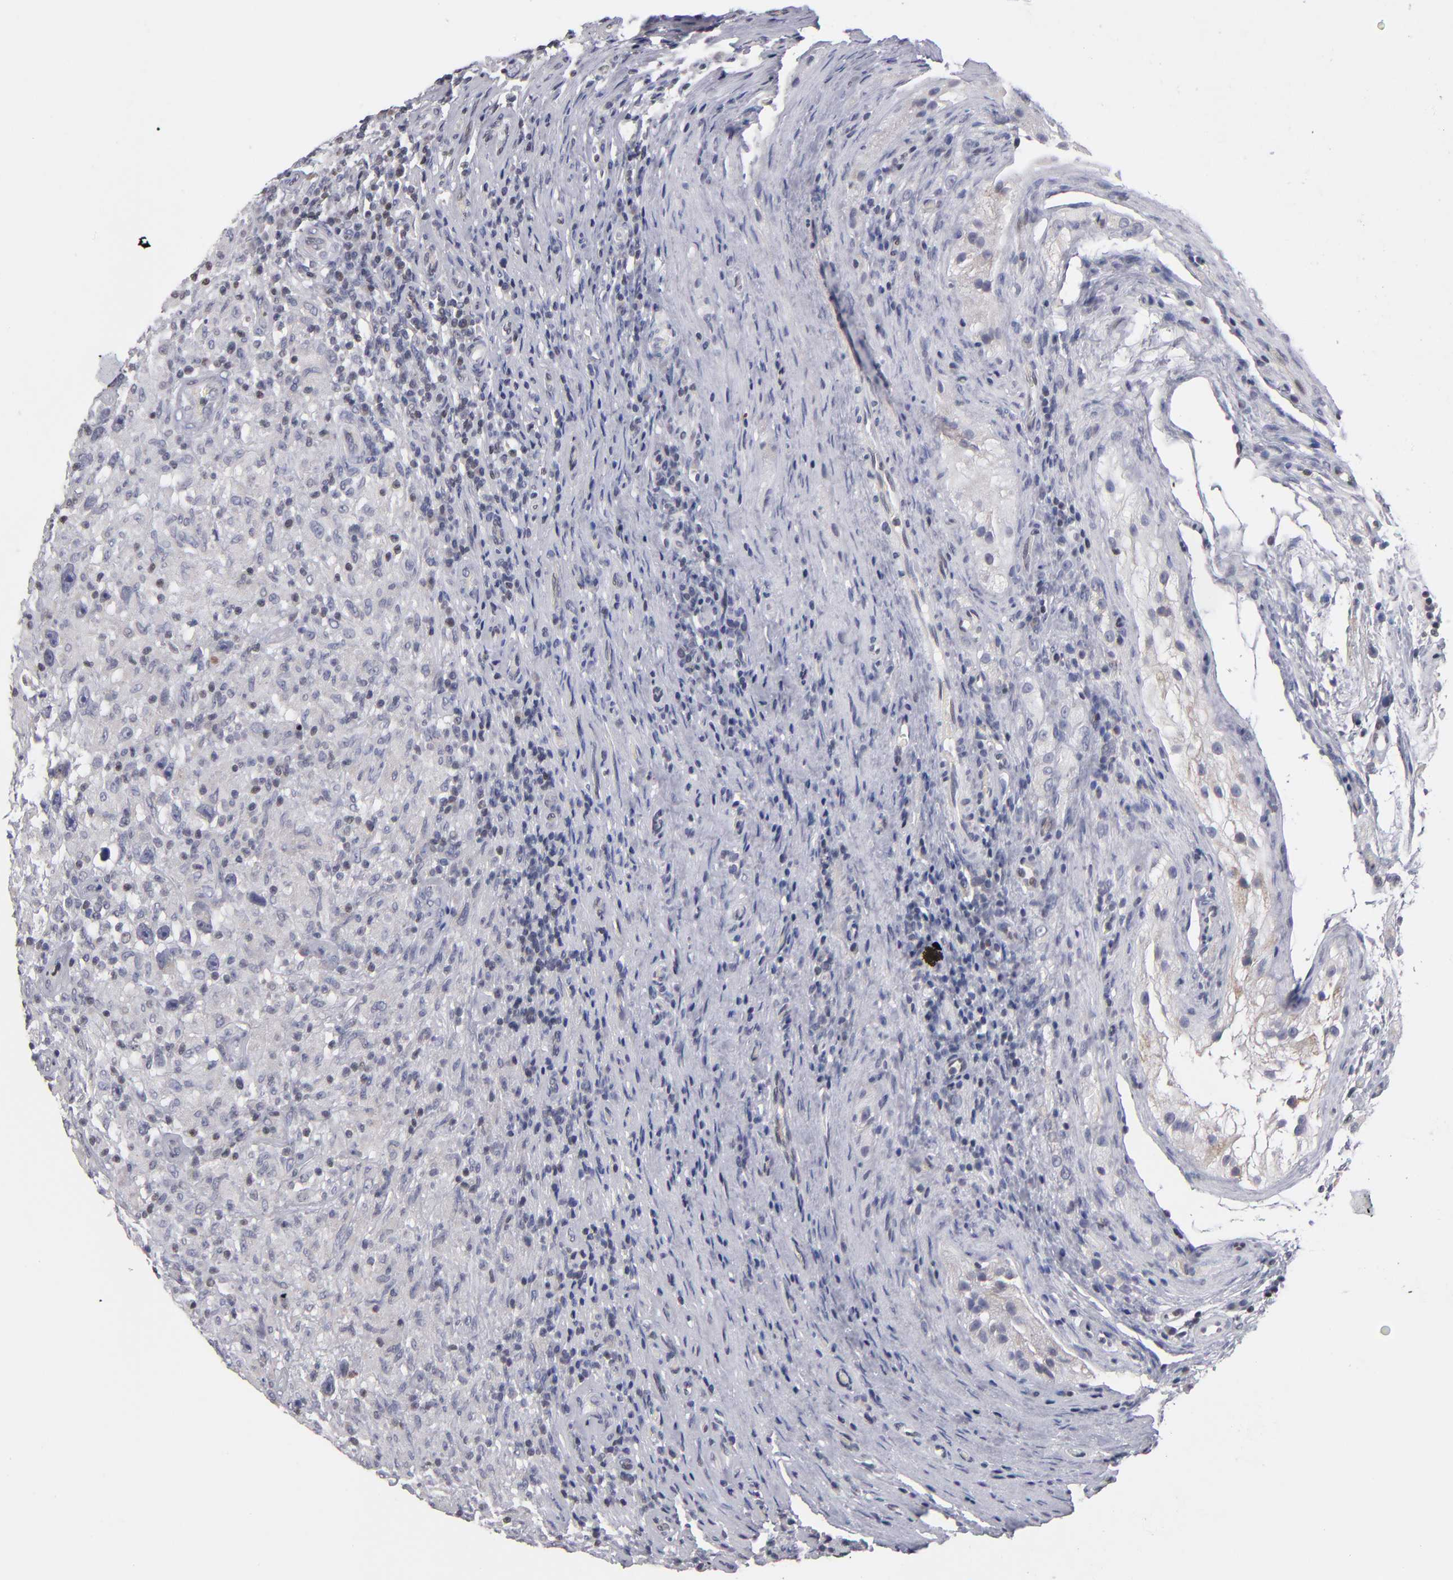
{"staining": {"intensity": "weak", "quantity": "<25%", "location": "nuclear"}, "tissue": "testis cancer", "cell_type": "Tumor cells", "image_type": "cancer", "snomed": [{"axis": "morphology", "description": "Seminoma, NOS"}, {"axis": "topography", "description": "Testis"}], "caption": "Photomicrograph shows no protein staining in tumor cells of seminoma (testis) tissue. (Stains: DAB (3,3'-diaminobenzidine) IHC with hematoxylin counter stain, Microscopy: brightfield microscopy at high magnification).", "gene": "ODF2", "patient": {"sex": "male", "age": 34}}